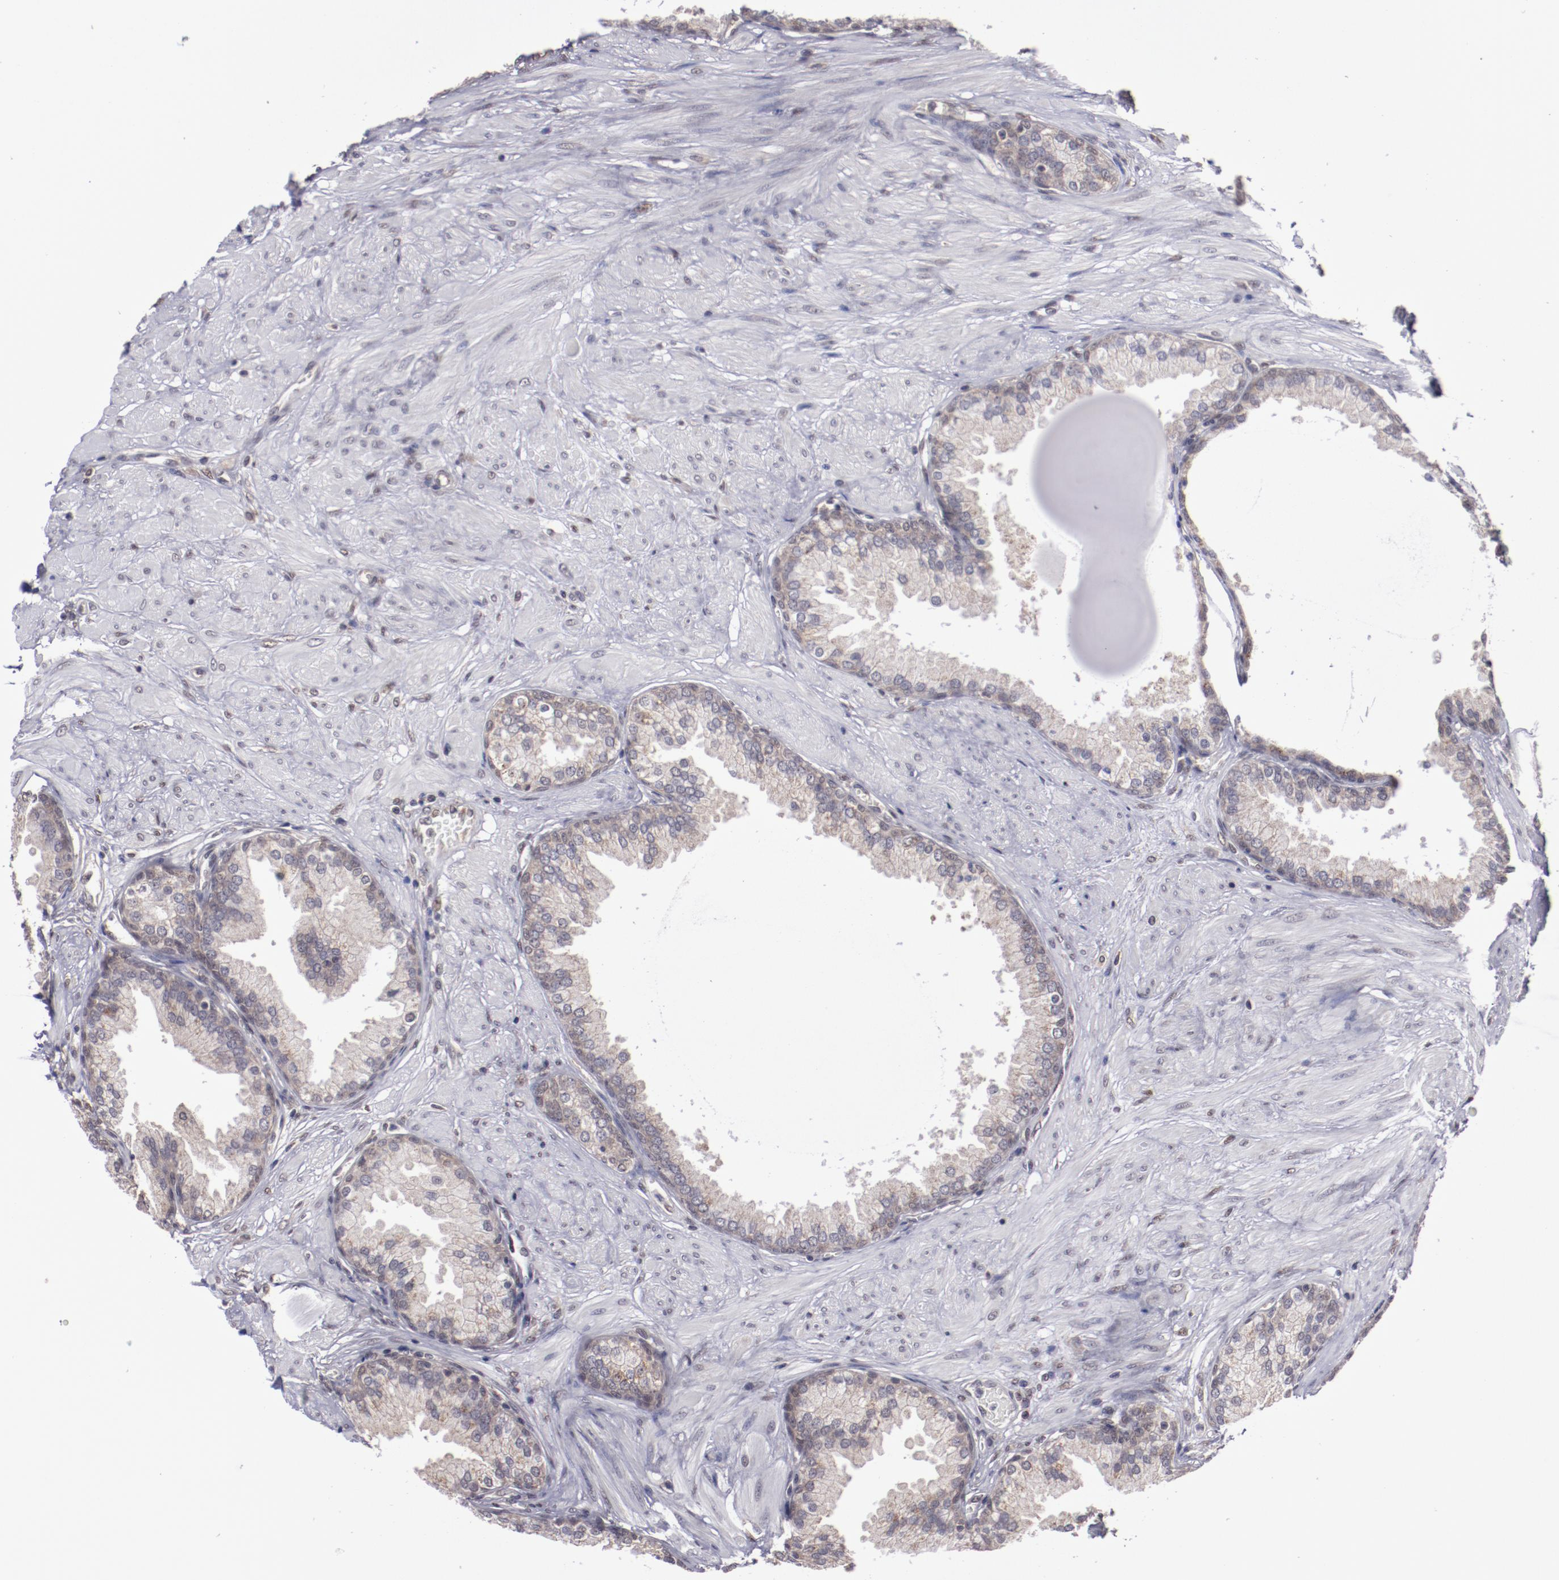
{"staining": {"intensity": "weak", "quantity": "<25%", "location": "cytoplasmic/membranous"}, "tissue": "prostate", "cell_type": "Glandular cells", "image_type": "normal", "snomed": [{"axis": "morphology", "description": "Normal tissue, NOS"}, {"axis": "topography", "description": "Prostate"}], "caption": "A histopathology image of prostate stained for a protein reveals no brown staining in glandular cells. The staining is performed using DAB brown chromogen with nuclei counter-stained in using hematoxylin.", "gene": "ARNT", "patient": {"sex": "male", "age": 51}}